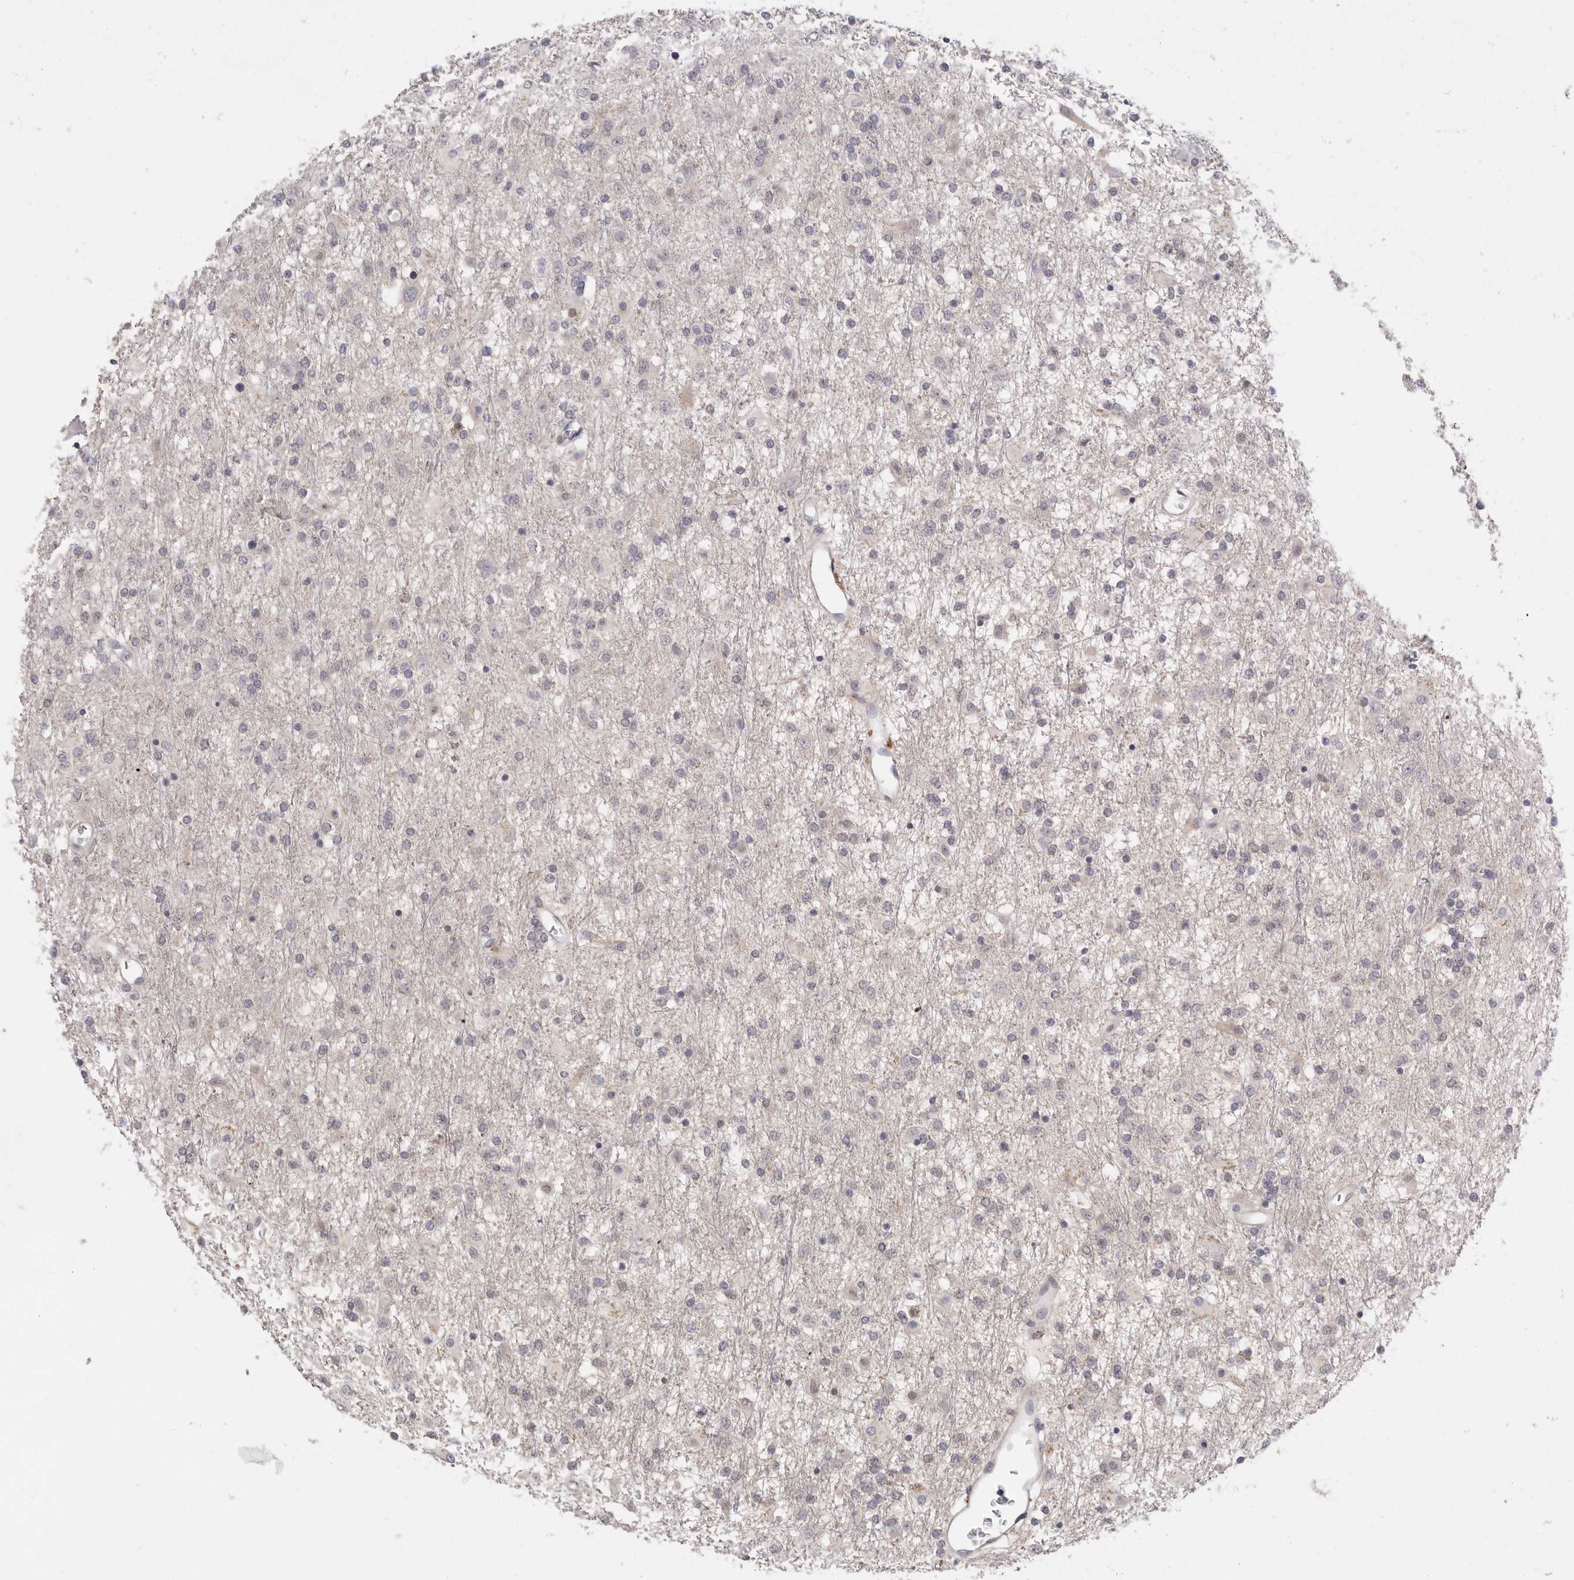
{"staining": {"intensity": "negative", "quantity": "none", "location": "none"}, "tissue": "glioma", "cell_type": "Tumor cells", "image_type": "cancer", "snomed": [{"axis": "morphology", "description": "Glioma, malignant, Low grade"}, {"axis": "topography", "description": "Brain"}], "caption": "An immunohistochemistry (IHC) image of low-grade glioma (malignant) is shown. There is no staining in tumor cells of low-grade glioma (malignant). The staining is performed using DAB brown chromogen with nuclei counter-stained in using hematoxylin.", "gene": "DOP1A", "patient": {"sex": "male", "age": 65}}